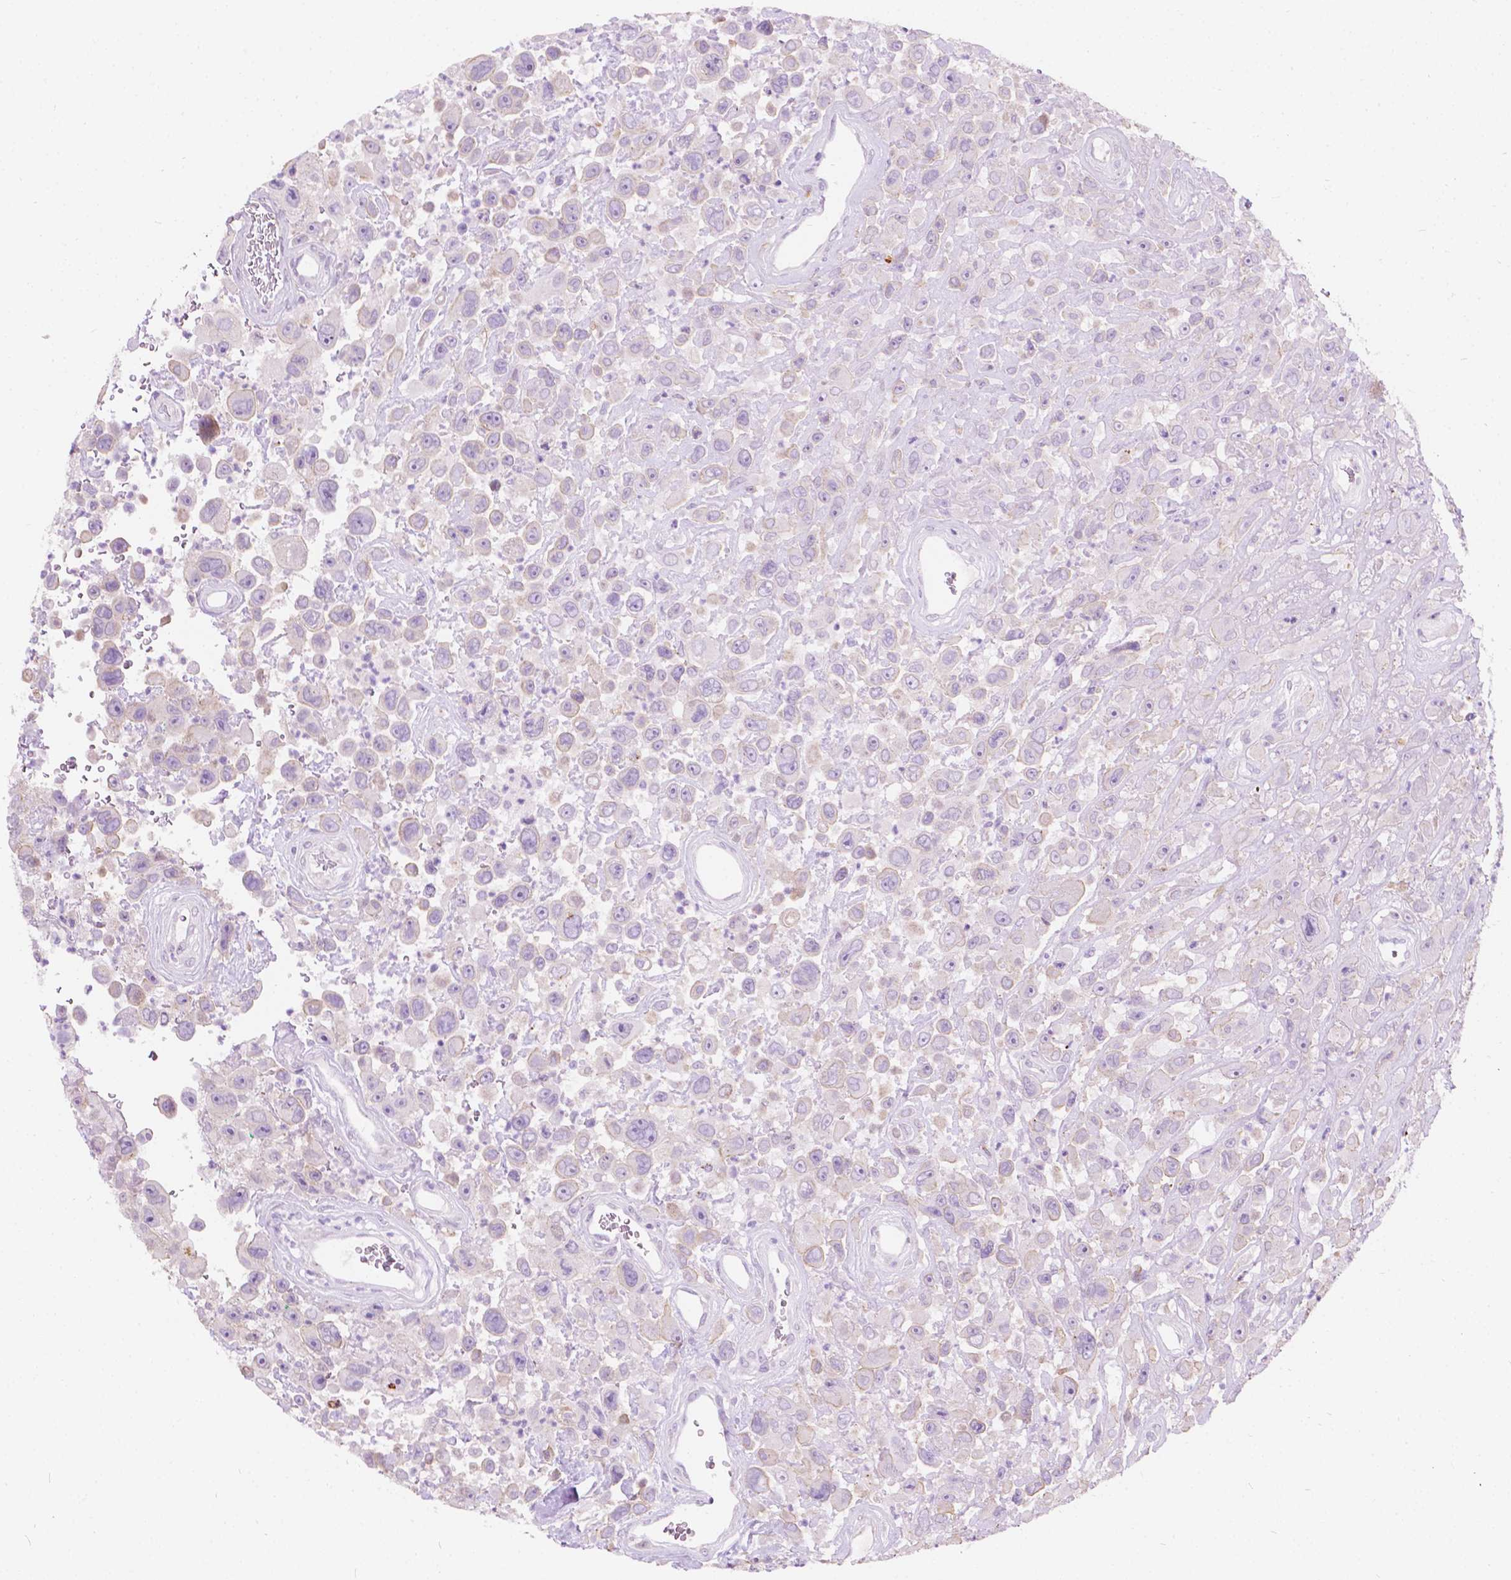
{"staining": {"intensity": "negative", "quantity": "none", "location": "none"}, "tissue": "urothelial cancer", "cell_type": "Tumor cells", "image_type": "cancer", "snomed": [{"axis": "morphology", "description": "Urothelial carcinoma, High grade"}, {"axis": "topography", "description": "Urinary bladder"}], "caption": "Immunohistochemistry (IHC) of high-grade urothelial carcinoma displays no positivity in tumor cells.", "gene": "NOS1AP", "patient": {"sex": "male", "age": 53}}